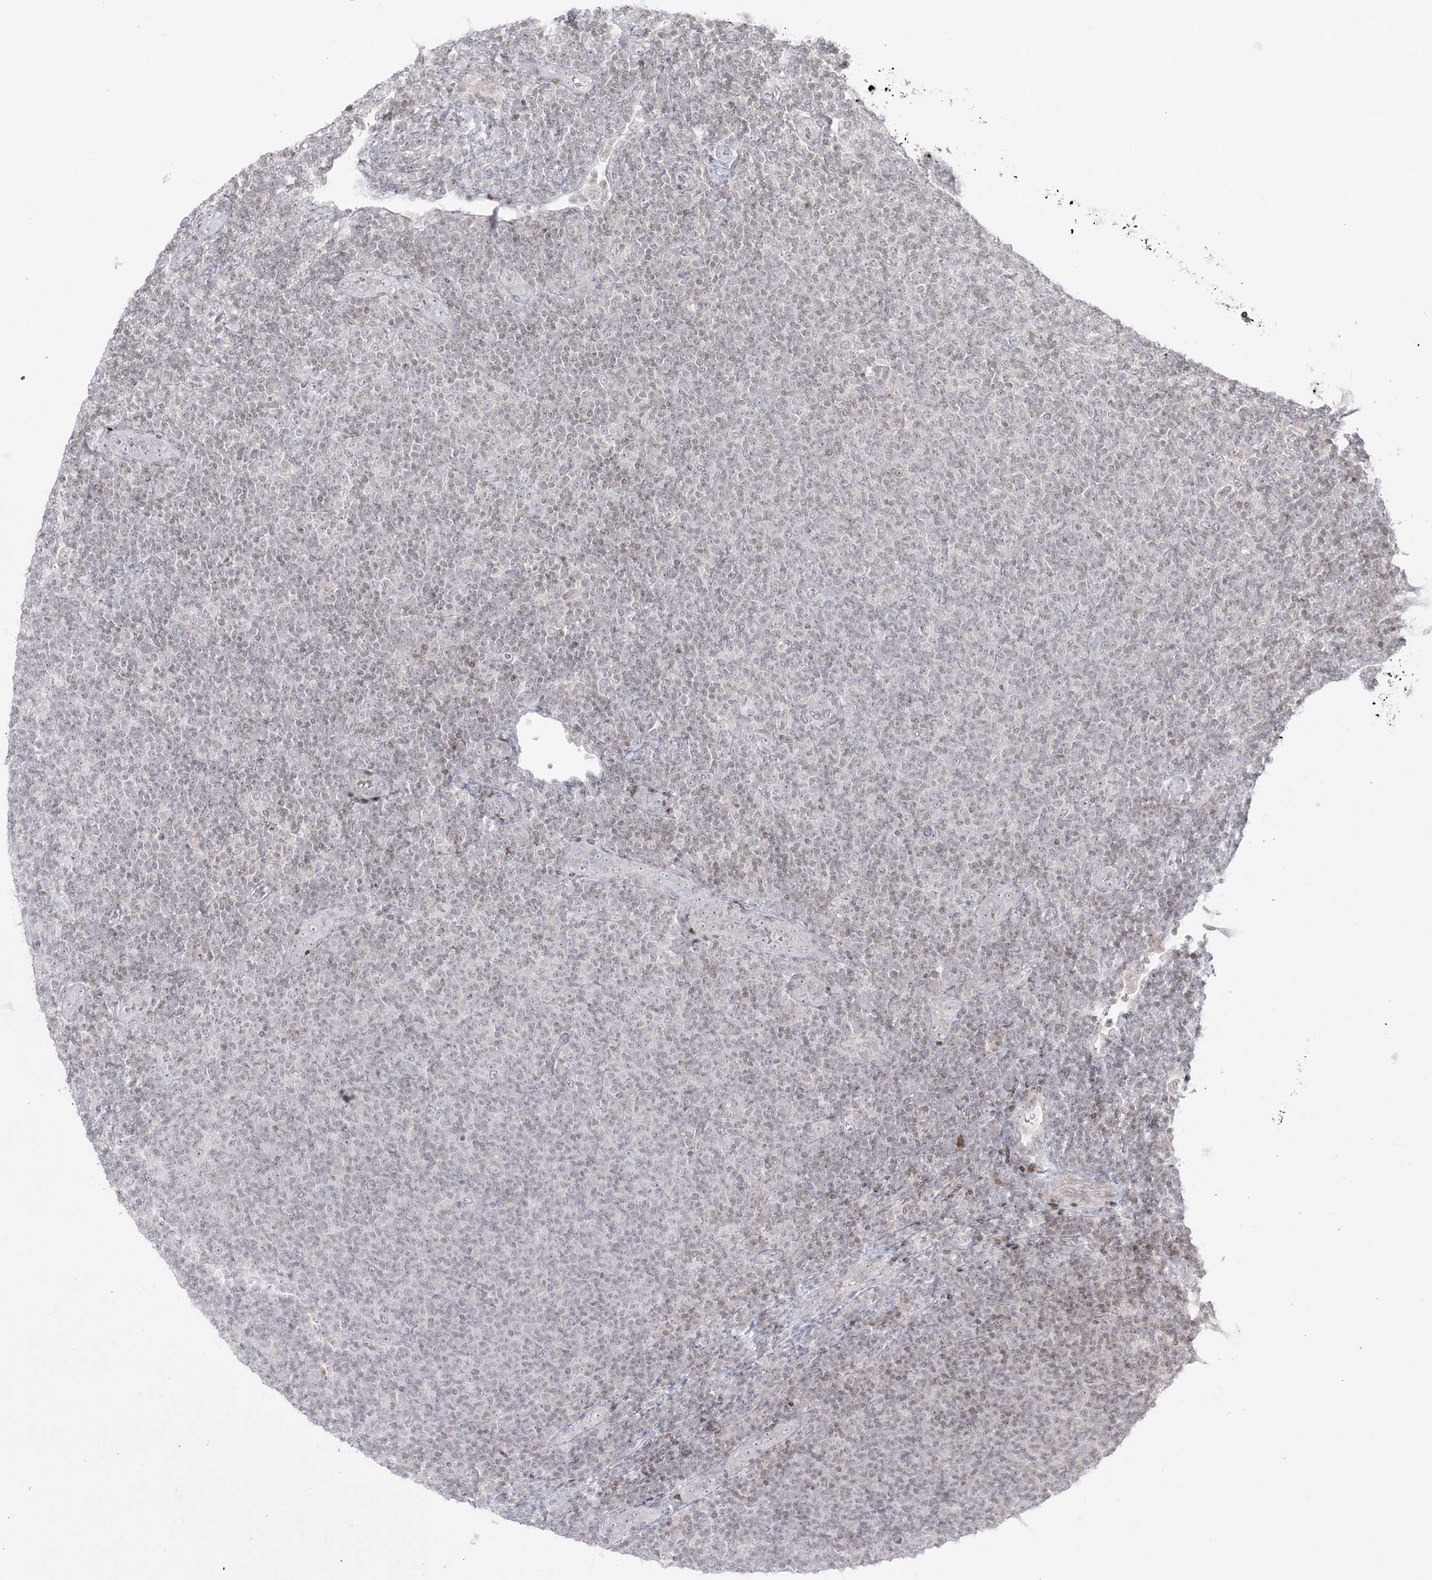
{"staining": {"intensity": "negative", "quantity": "none", "location": "none"}, "tissue": "lymphoma", "cell_type": "Tumor cells", "image_type": "cancer", "snomed": [{"axis": "morphology", "description": "Malignant lymphoma, non-Hodgkin's type, Low grade"}, {"axis": "topography", "description": "Lymph node"}], "caption": "Low-grade malignant lymphoma, non-Hodgkin's type was stained to show a protein in brown. There is no significant staining in tumor cells.", "gene": "SH3BP4", "patient": {"sex": "male", "age": 66}}